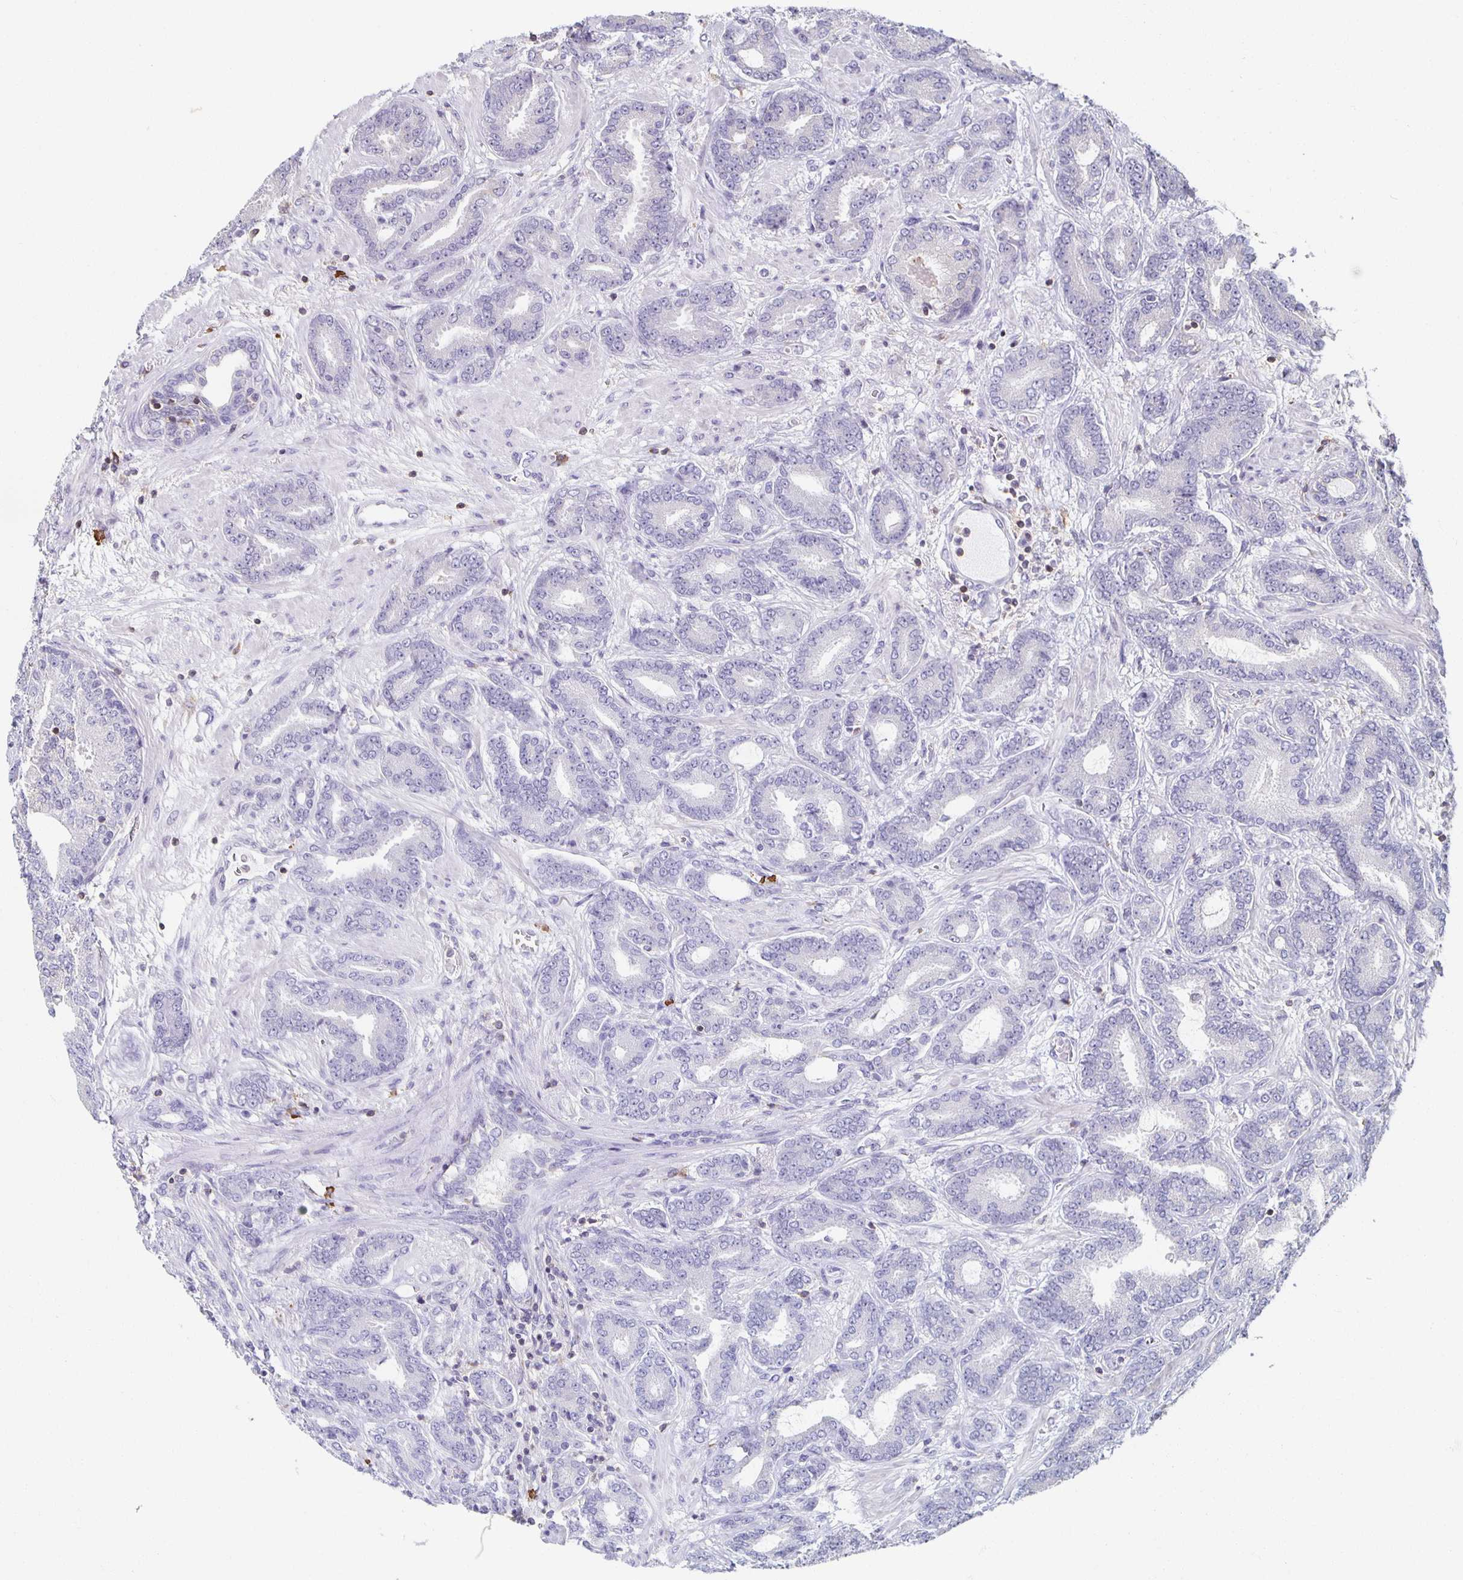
{"staining": {"intensity": "negative", "quantity": "none", "location": "none"}, "tissue": "prostate cancer", "cell_type": "Tumor cells", "image_type": "cancer", "snomed": [{"axis": "morphology", "description": "Adenocarcinoma, High grade"}, {"axis": "topography", "description": "Prostate"}], "caption": "Prostate cancer (high-grade adenocarcinoma) stained for a protein using immunohistochemistry demonstrates no staining tumor cells.", "gene": "ZNF692", "patient": {"sex": "male", "age": 62}}